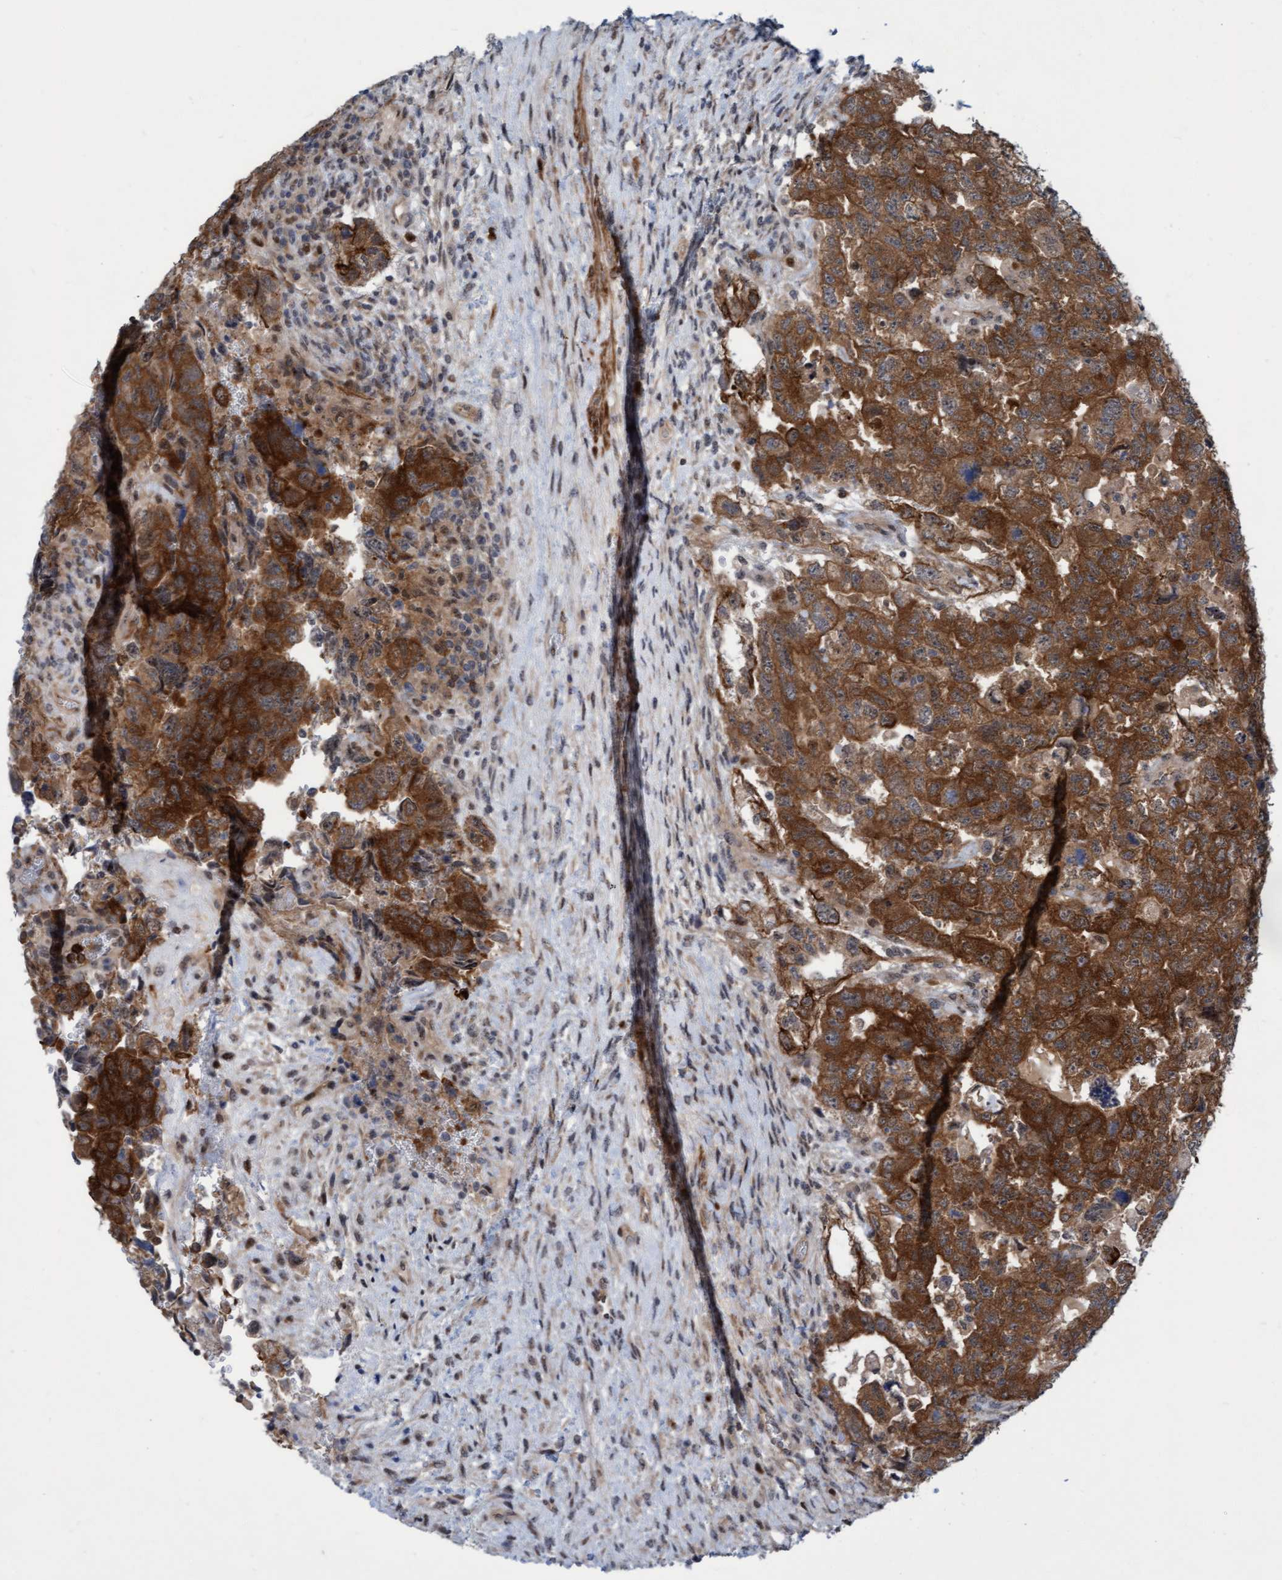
{"staining": {"intensity": "moderate", "quantity": ">75%", "location": "cytoplasmic/membranous"}, "tissue": "testis cancer", "cell_type": "Tumor cells", "image_type": "cancer", "snomed": [{"axis": "morphology", "description": "Carcinoma, Embryonal, NOS"}, {"axis": "topography", "description": "Testis"}], "caption": "The micrograph exhibits staining of testis cancer (embryonal carcinoma), revealing moderate cytoplasmic/membranous protein staining (brown color) within tumor cells. (Stains: DAB in brown, nuclei in blue, Microscopy: brightfield microscopy at high magnification).", "gene": "RAP1GAP2", "patient": {"sex": "male", "age": 36}}